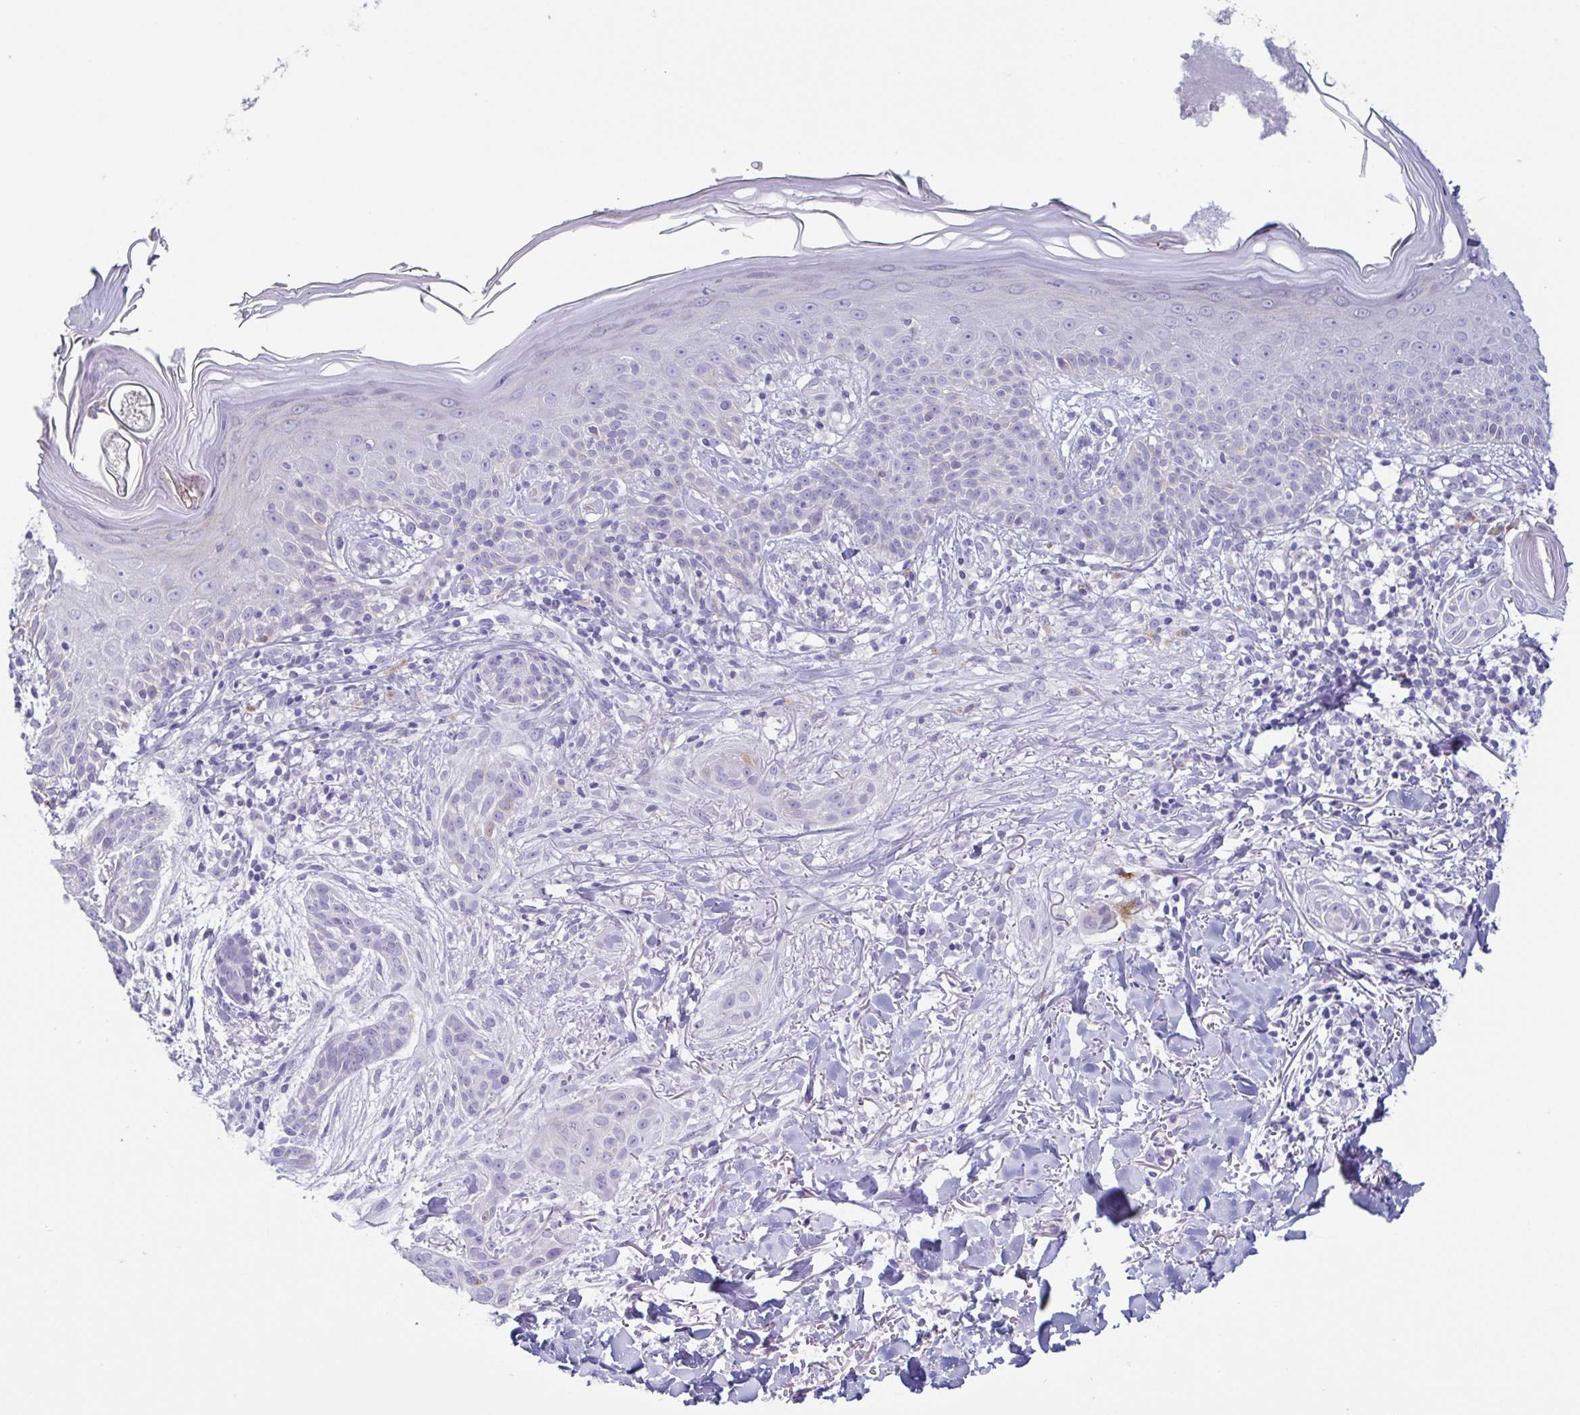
{"staining": {"intensity": "negative", "quantity": "none", "location": "none"}, "tissue": "skin cancer", "cell_type": "Tumor cells", "image_type": "cancer", "snomed": [{"axis": "morphology", "description": "Basal cell carcinoma"}, {"axis": "morphology", "description": "BCC, high aggressive"}, {"axis": "topography", "description": "Skin"}], "caption": "This is a micrograph of immunohistochemistry staining of skin cancer (basal cell carcinoma), which shows no staining in tumor cells. The staining is performed using DAB brown chromogen with nuclei counter-stained in using hematoxylin.", "gene": "ATP6V1G2", "patient": {"sex": "male", "age": 64}}